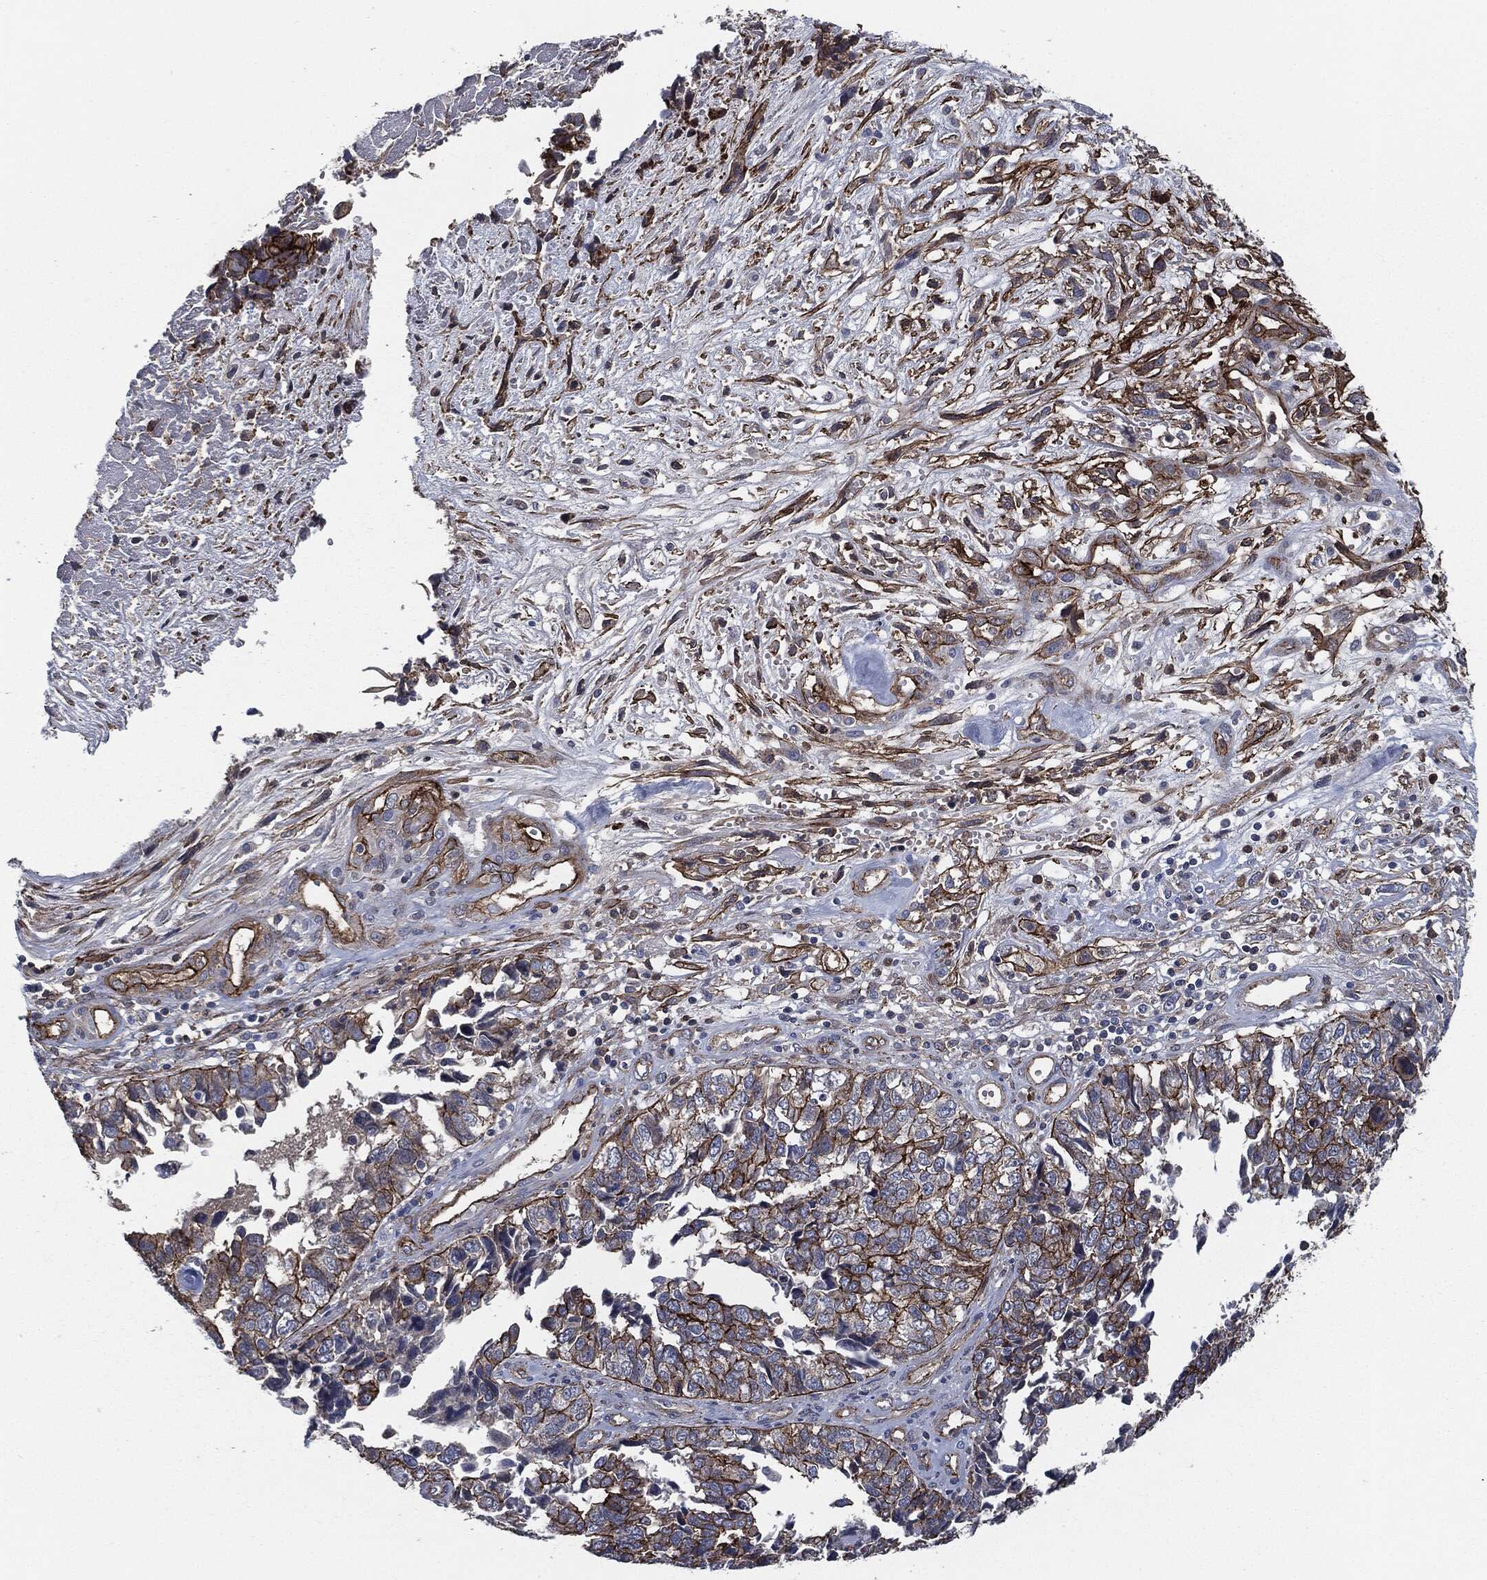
{"staining": {"intensity": "strong", "quantity": "25%-75%", "location": "cytoplasmic/membranous"}, "tissue": "cervical cancer", "cell_type": "Tumor cells", "image_type": "cancer", "snomed": [{"axis": "morphology", "description": "Squamous cell carcinoma, NOS"}, {"axis": "topography", "description": "Cervix"}], "caption": "Strong cytoplasmic/membranous protein staining is appreciated in approximately 25%-75% of tumor cells in cervical cancer (squamous cell carcinoma).", "gene": "SVIL", "patient": {"sex": "female", "age": 63}}